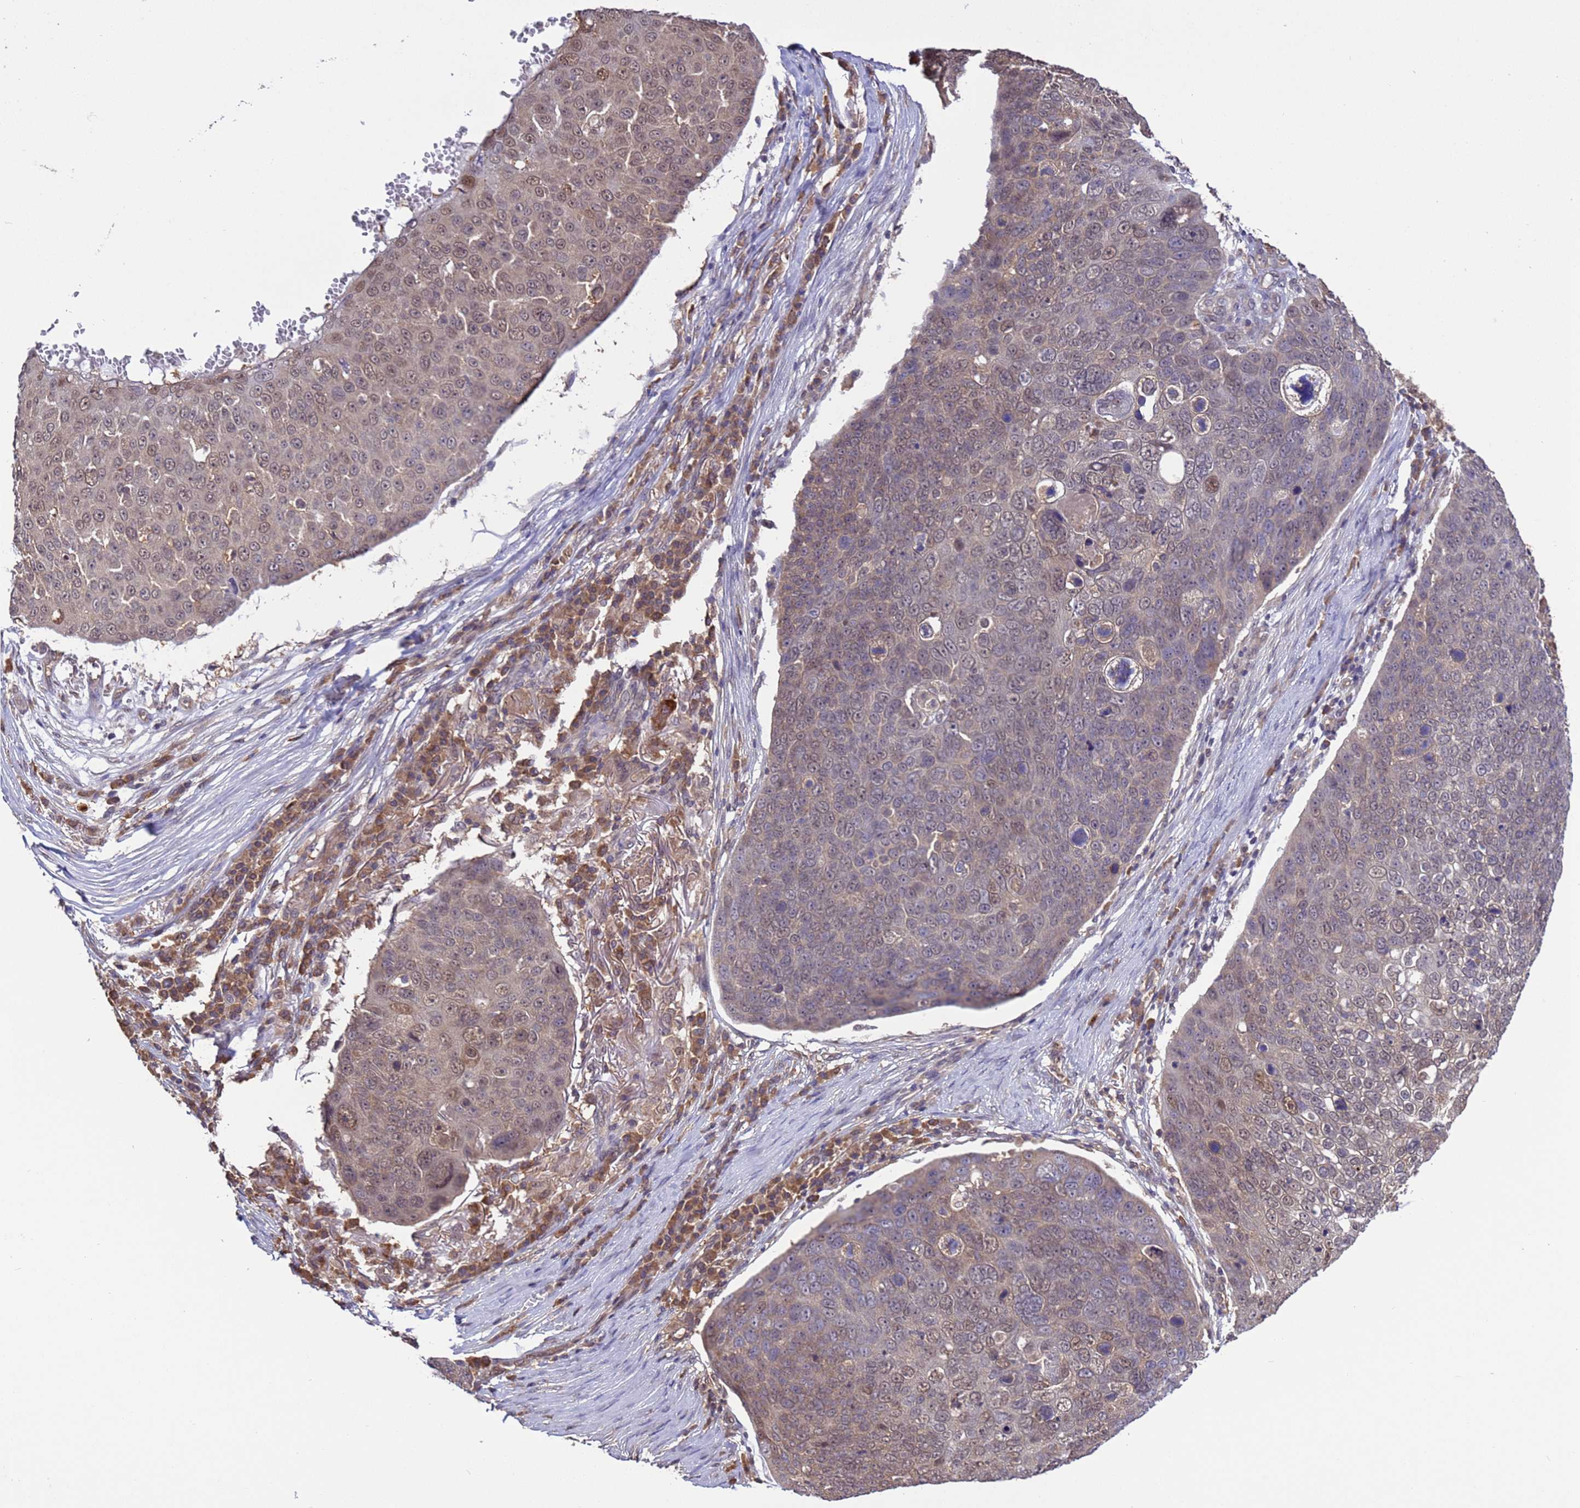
{"staining": {"intensity": "weak", "quantity": "25%-75%", "location": "nuclear"}, "tissue": "skin cancer", "cell_type": "Tumor cells", "image_type": "cancer", "snomed": [{"axis": "morphology", "description": "Squamous cell carcinoma, NOS"}, {"axis": "topography", "description": "Skin"}], "caption": "Immunohistochemistry of human squamous cell carcinoma (skin) displays low levels of weak nuclear staining in about 25%-75% of tumor cells.", "gene": "ZFP69B", "patient": {"sex": "male", "age": 71}}